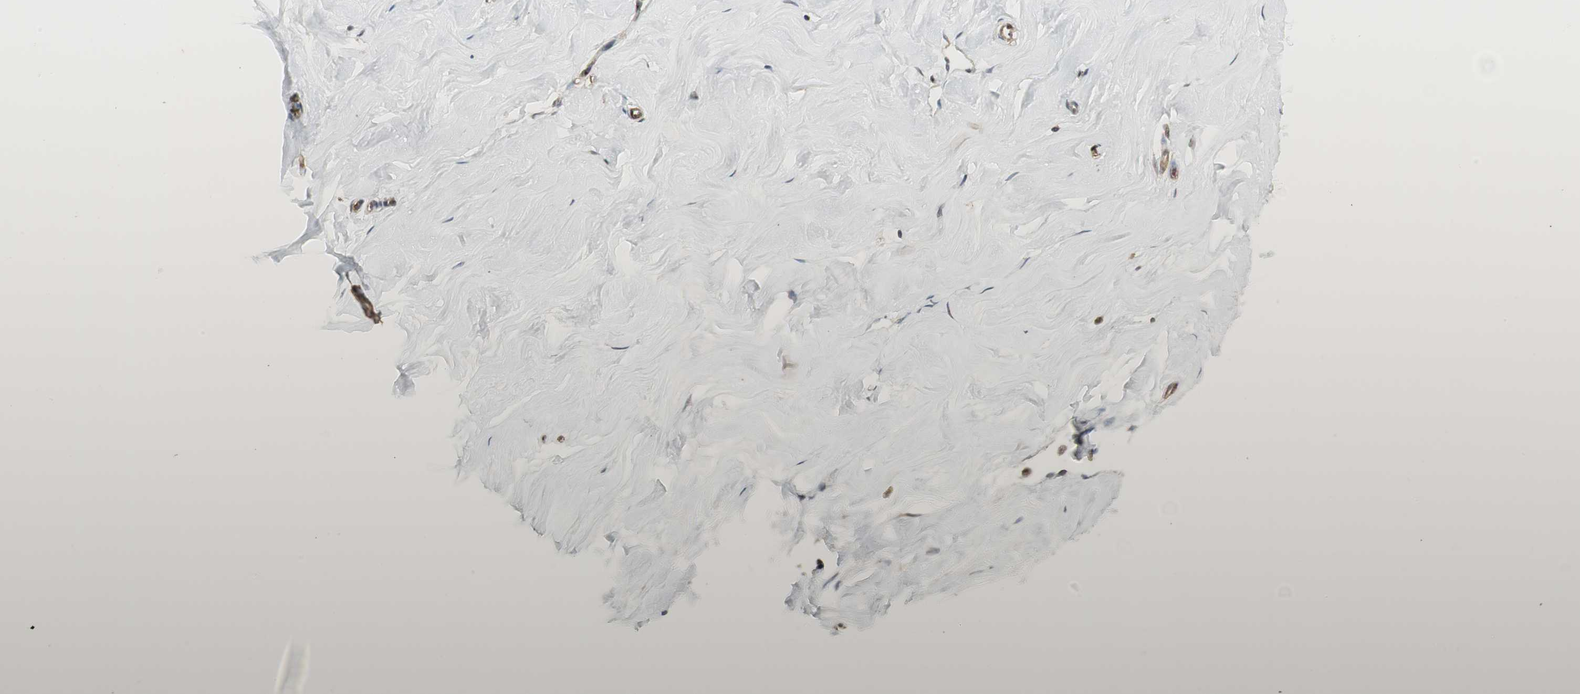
{"staining": {"intensity": "weak", "quantity": ">75%", "location": "cytoplasmic/membranous"}, "tissue": "breast", "cell_type": "Adipocytes", "image_type": "normal", "snomed": [{"axis": "morphology", "description": "Normal tissue, NOS"}, {"axis": "topography", "description": "Breast"}], "caption": "Protein expression analysis of unremarkable human breast reveals weak cytoplasmic/membranous positivity in approximately >75% of adipocytes.", "gene": "SCYL3", "patient": {"sex": "female", "age": 23}}